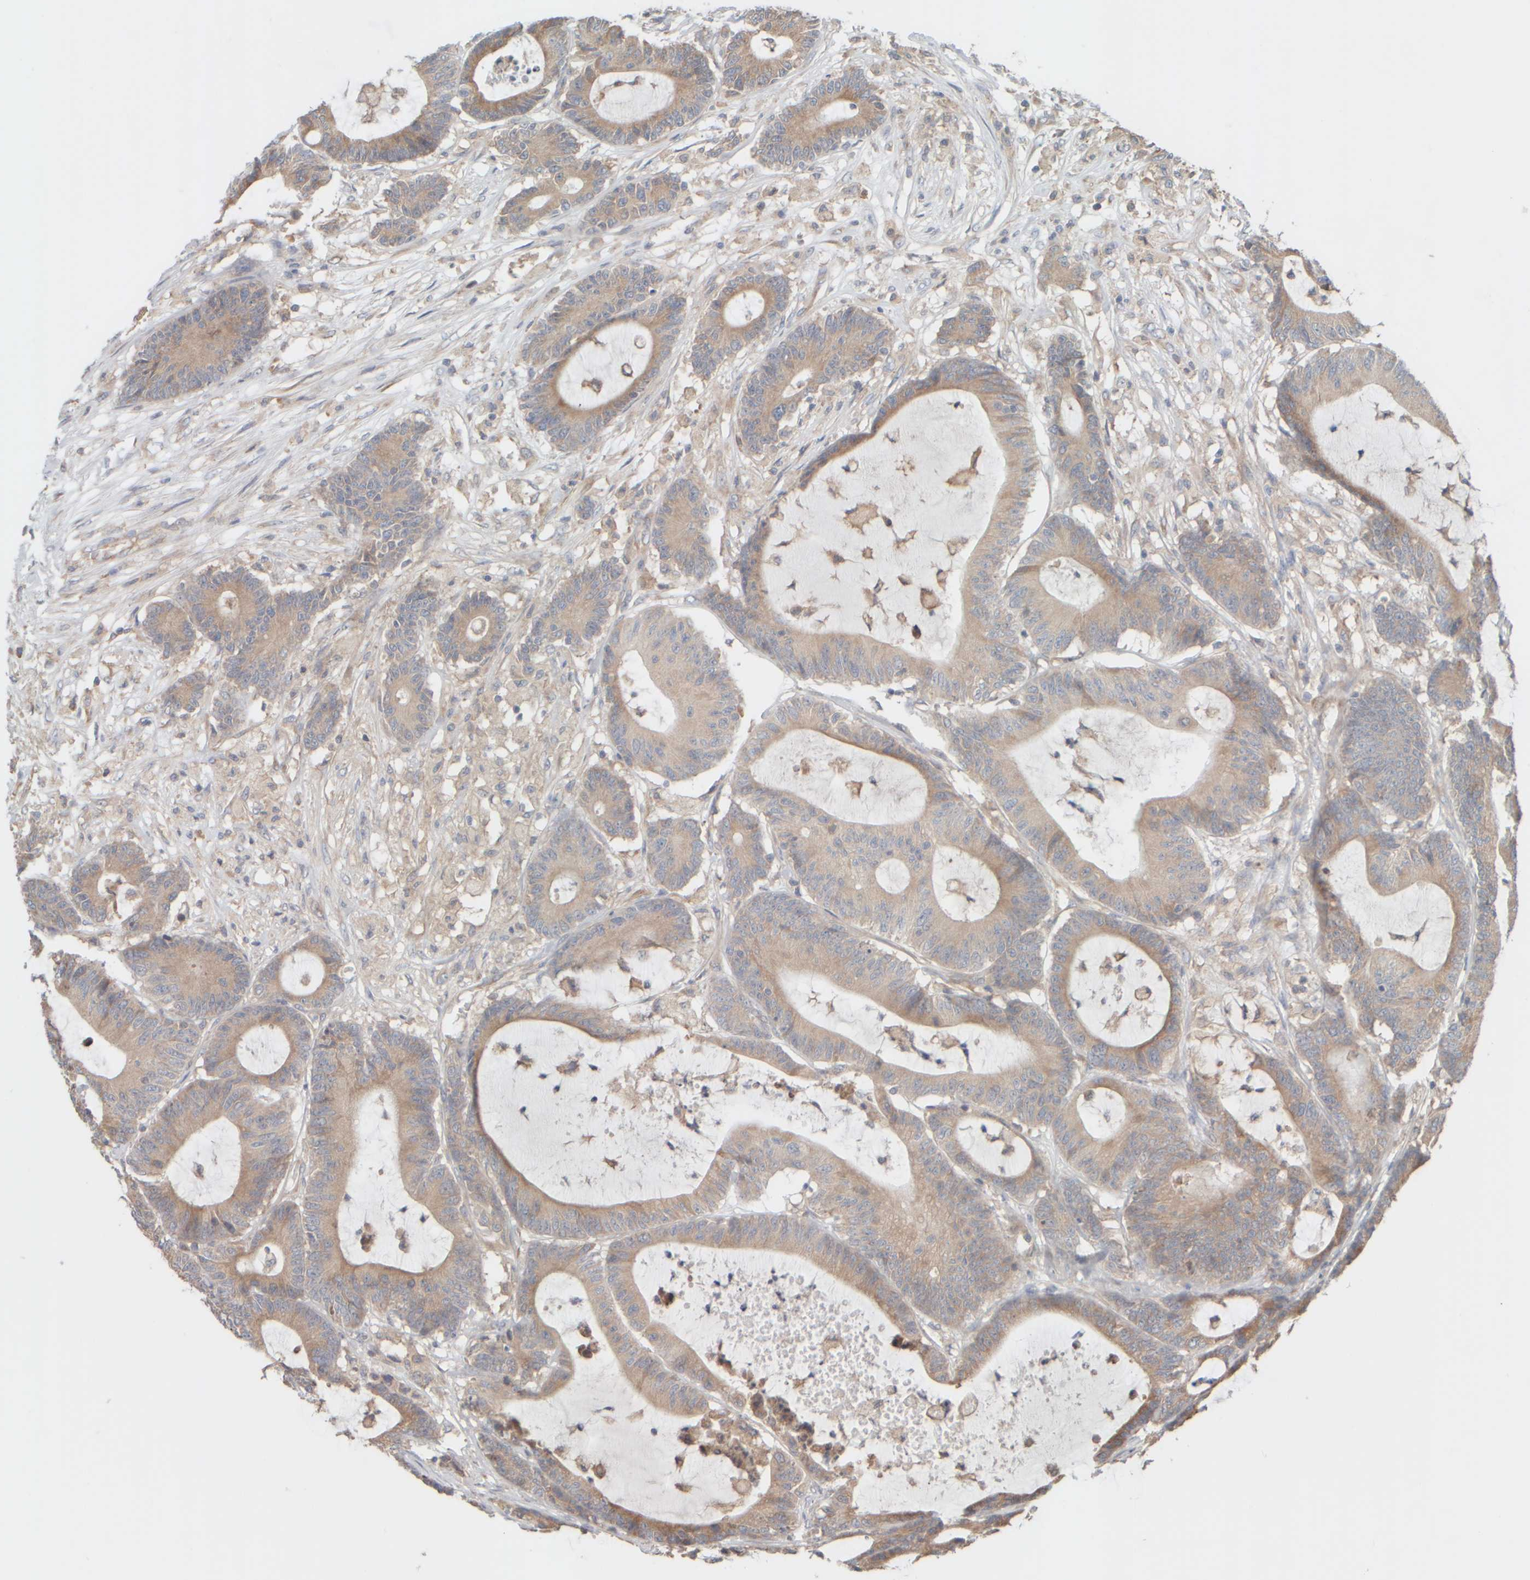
{"staining": {"intensity": "weak", "quantity": ">75%", "location": "cytoplasmic/membranous"}, "tissue": "colorectal cancer", "cell_type": "Tumor cells", "image_type": "cancer", "snomed": [{"axis": "morphology", "description": "Adenocarcinoma, NOS"}, {"axis": "topography", "description": "Colon"}], "caption": "Protein expression analysis of human adenocarcinoma (colorectal) reveals weak cytoplasmic/membranous positivity in about >75% of tumor cells. (Brightfield microscopy of DAB IHC at high magnification).", "gene": "EIF2B3", "patient": {"sex": "female", "age": 84}}